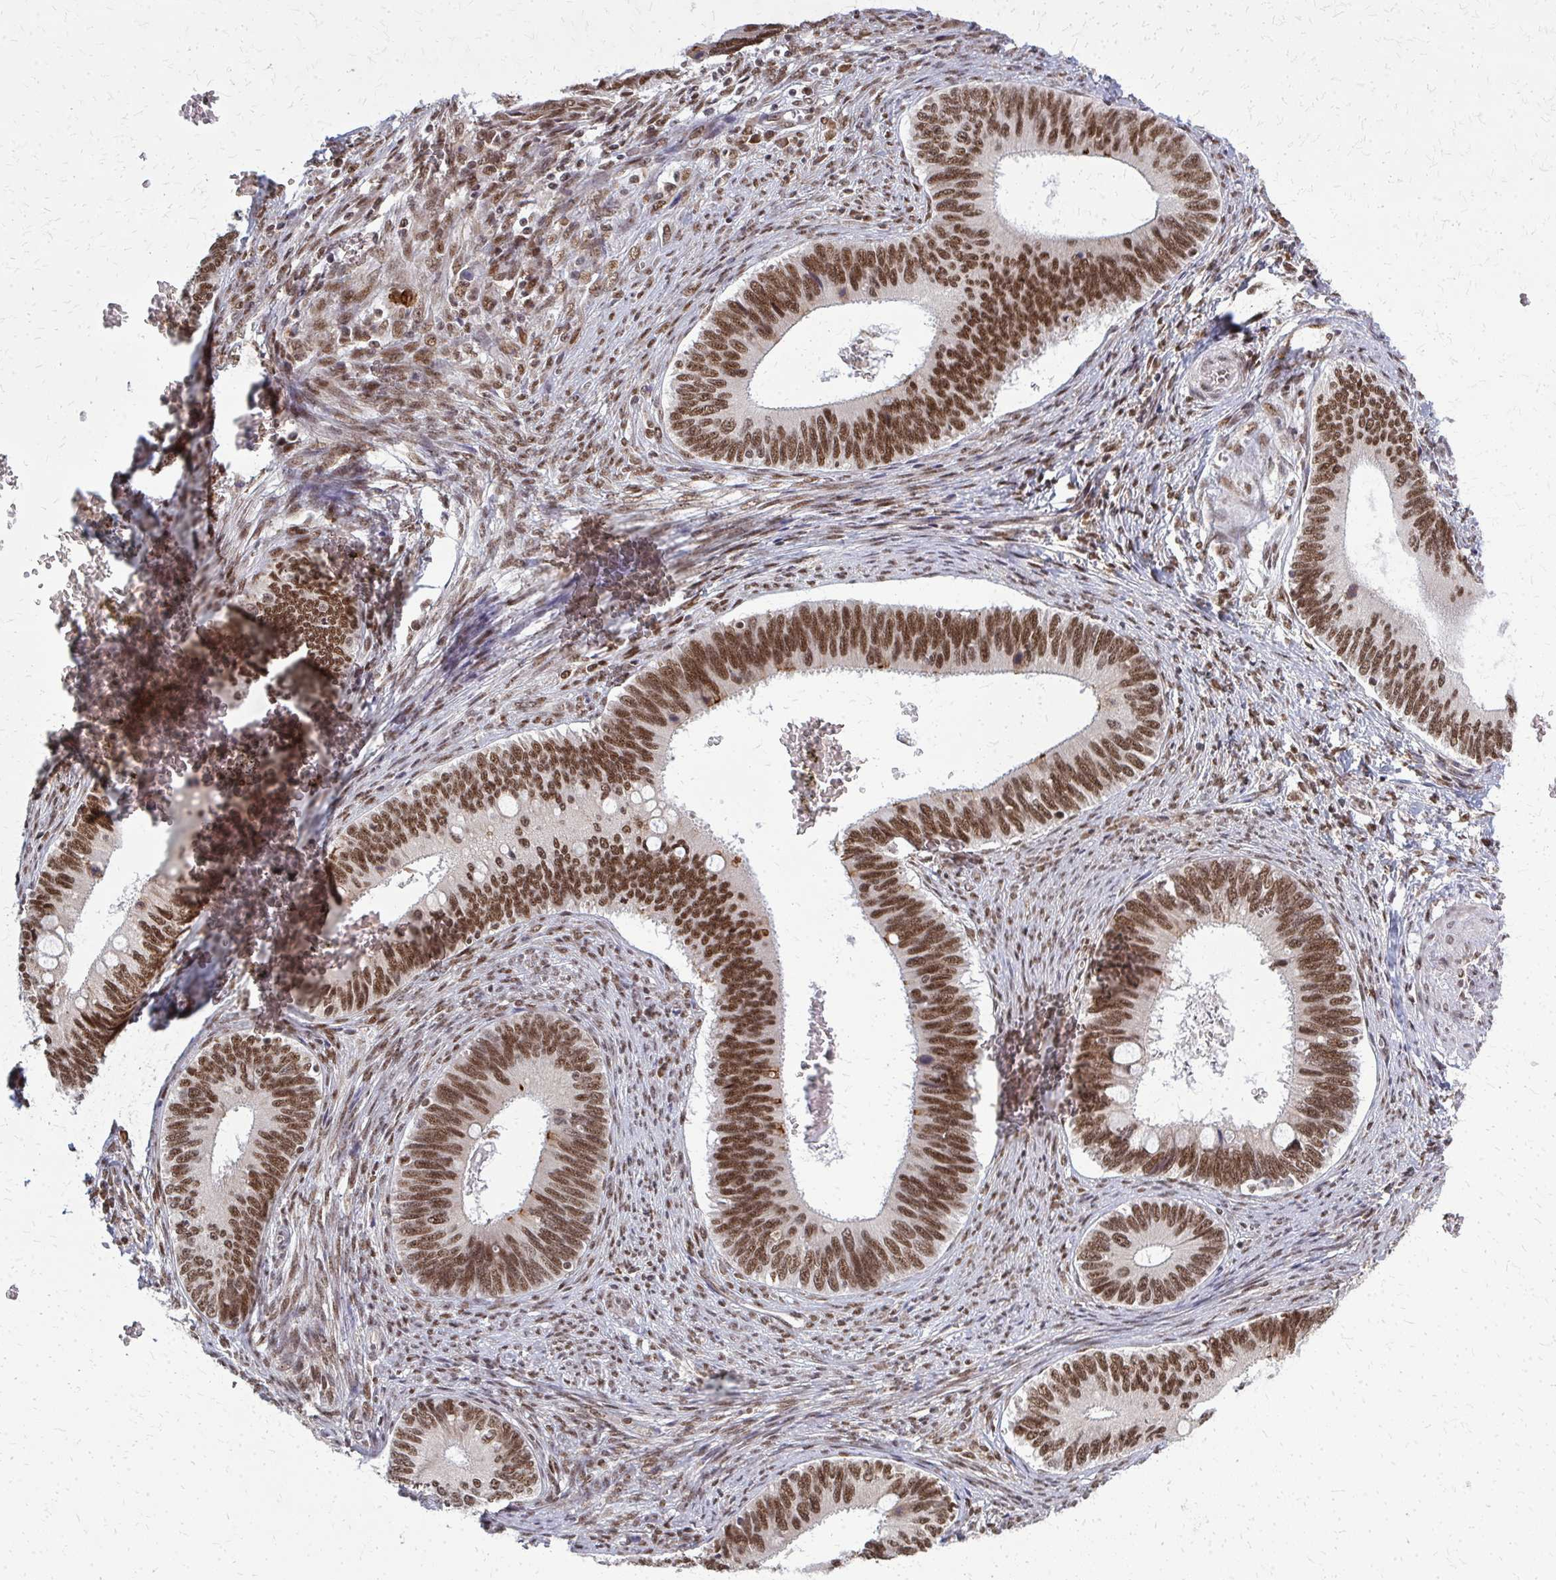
{"staining": {"intensity": "moderate", "quantity": ">75%", "location": "nuclear"}, "tissue": "cervical cancer", "cell_type": "Tumor cells", "image_type": "cancer", "snomed": [{"axis": "morphology", "description": "Adenocarcinoma, NOS"}, {"axis": "topography", "description": "Cervix"}], "caption": "The immunohistochemical stain highlights moderate nuclear expression in tumor cells of cervical cancer tissue.", "gene": "HDAC3", "patient": {"sex": "female", "age": 42}}